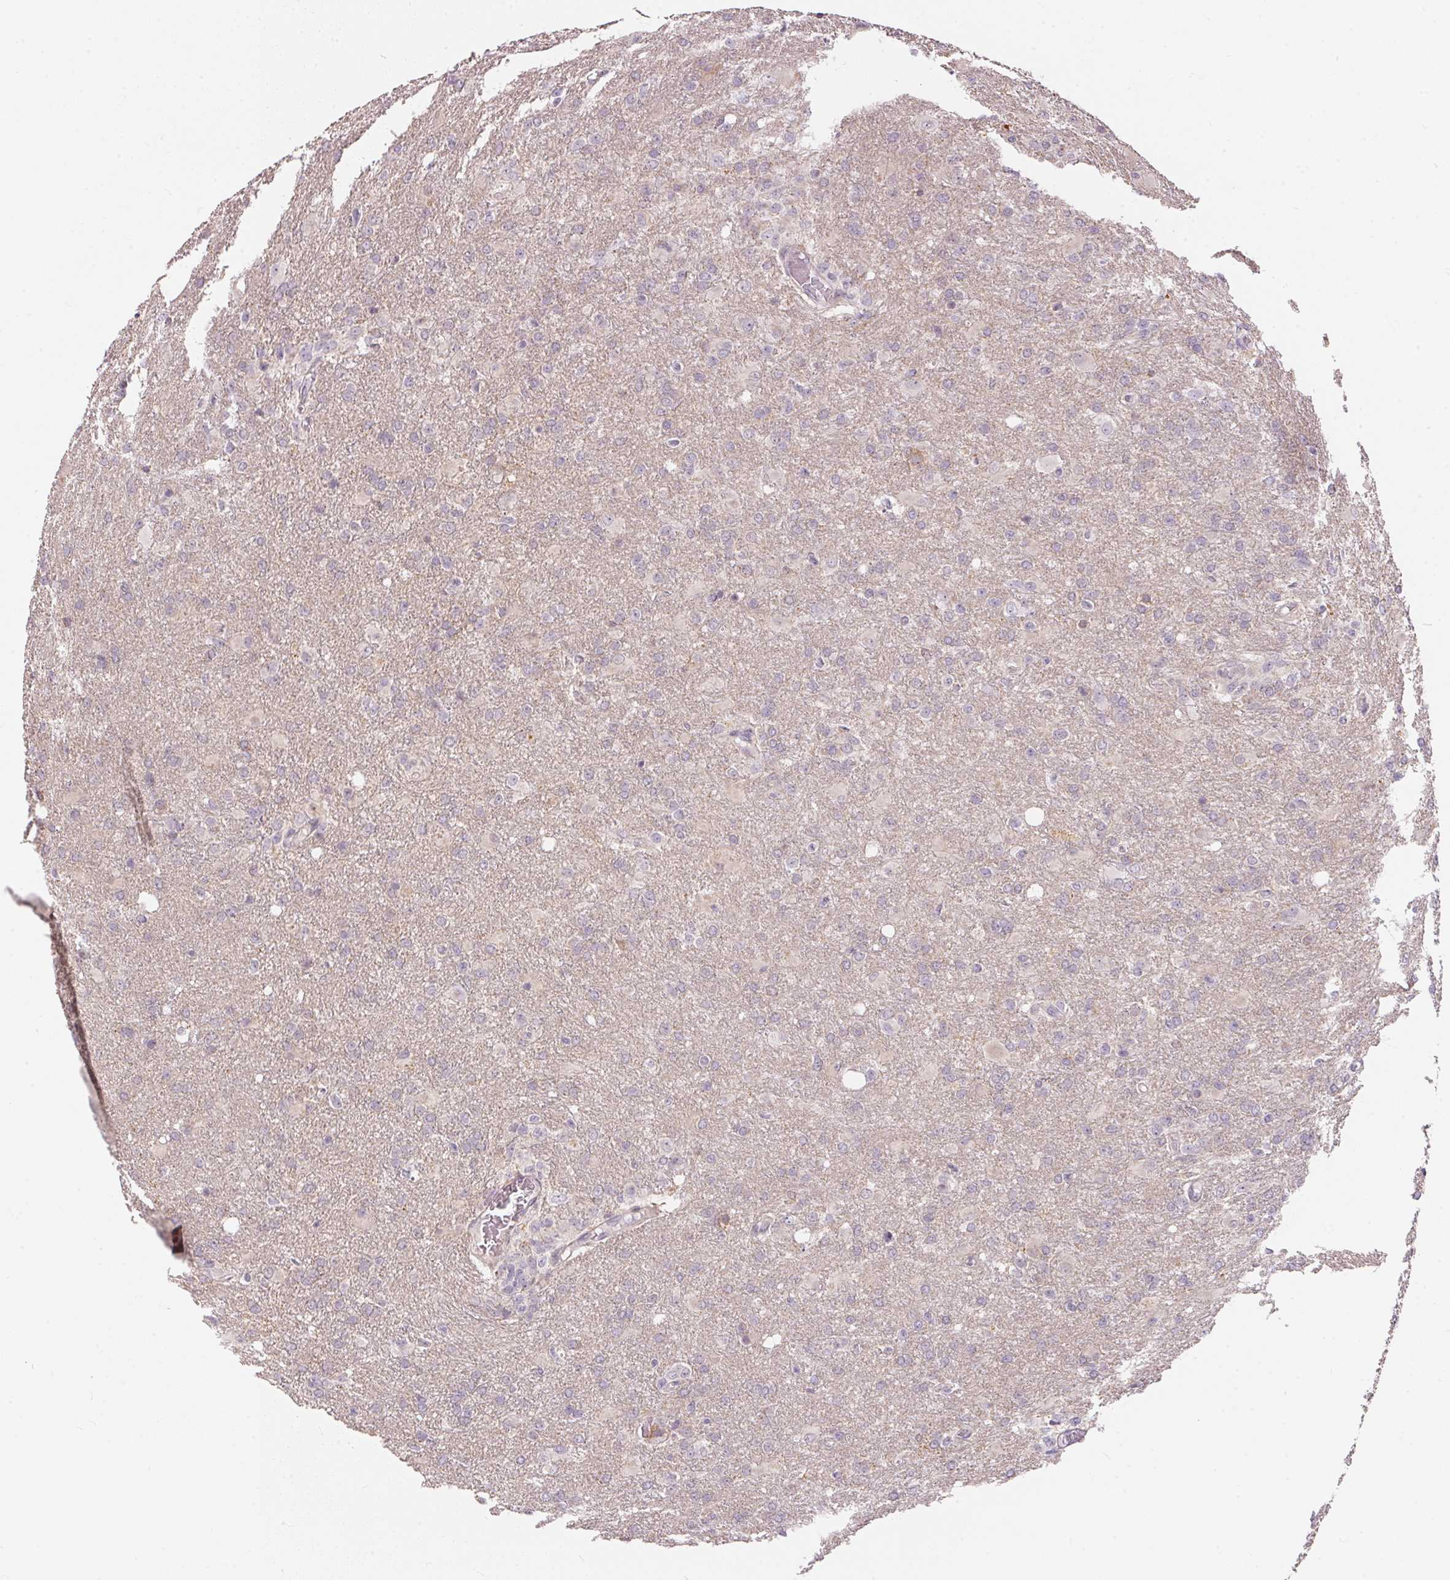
{"staining": {"intensity": "negative", "quantity": "none", "location": "none"}, "tissue": "glioma", "cell_type": "Tumor cells", "image_type": "cancer", "snomed": [{"axis": "morphology", "description": "Glioma, malignant, High grade"}, {"axis": "topography", "description": "Brain"}], "caption": "High magnification brightfield microscopy of glioma stained with DAB (brown) and counterstained with hematoxylin (blue): tumor cells show no significant staining. (DAB (3,3'-diaminobenzidine) immunohistochemistry with hematoxylin counter stain).", "gene": "GDAP1L1", "patient": {"sex": "male", "age": 68}}